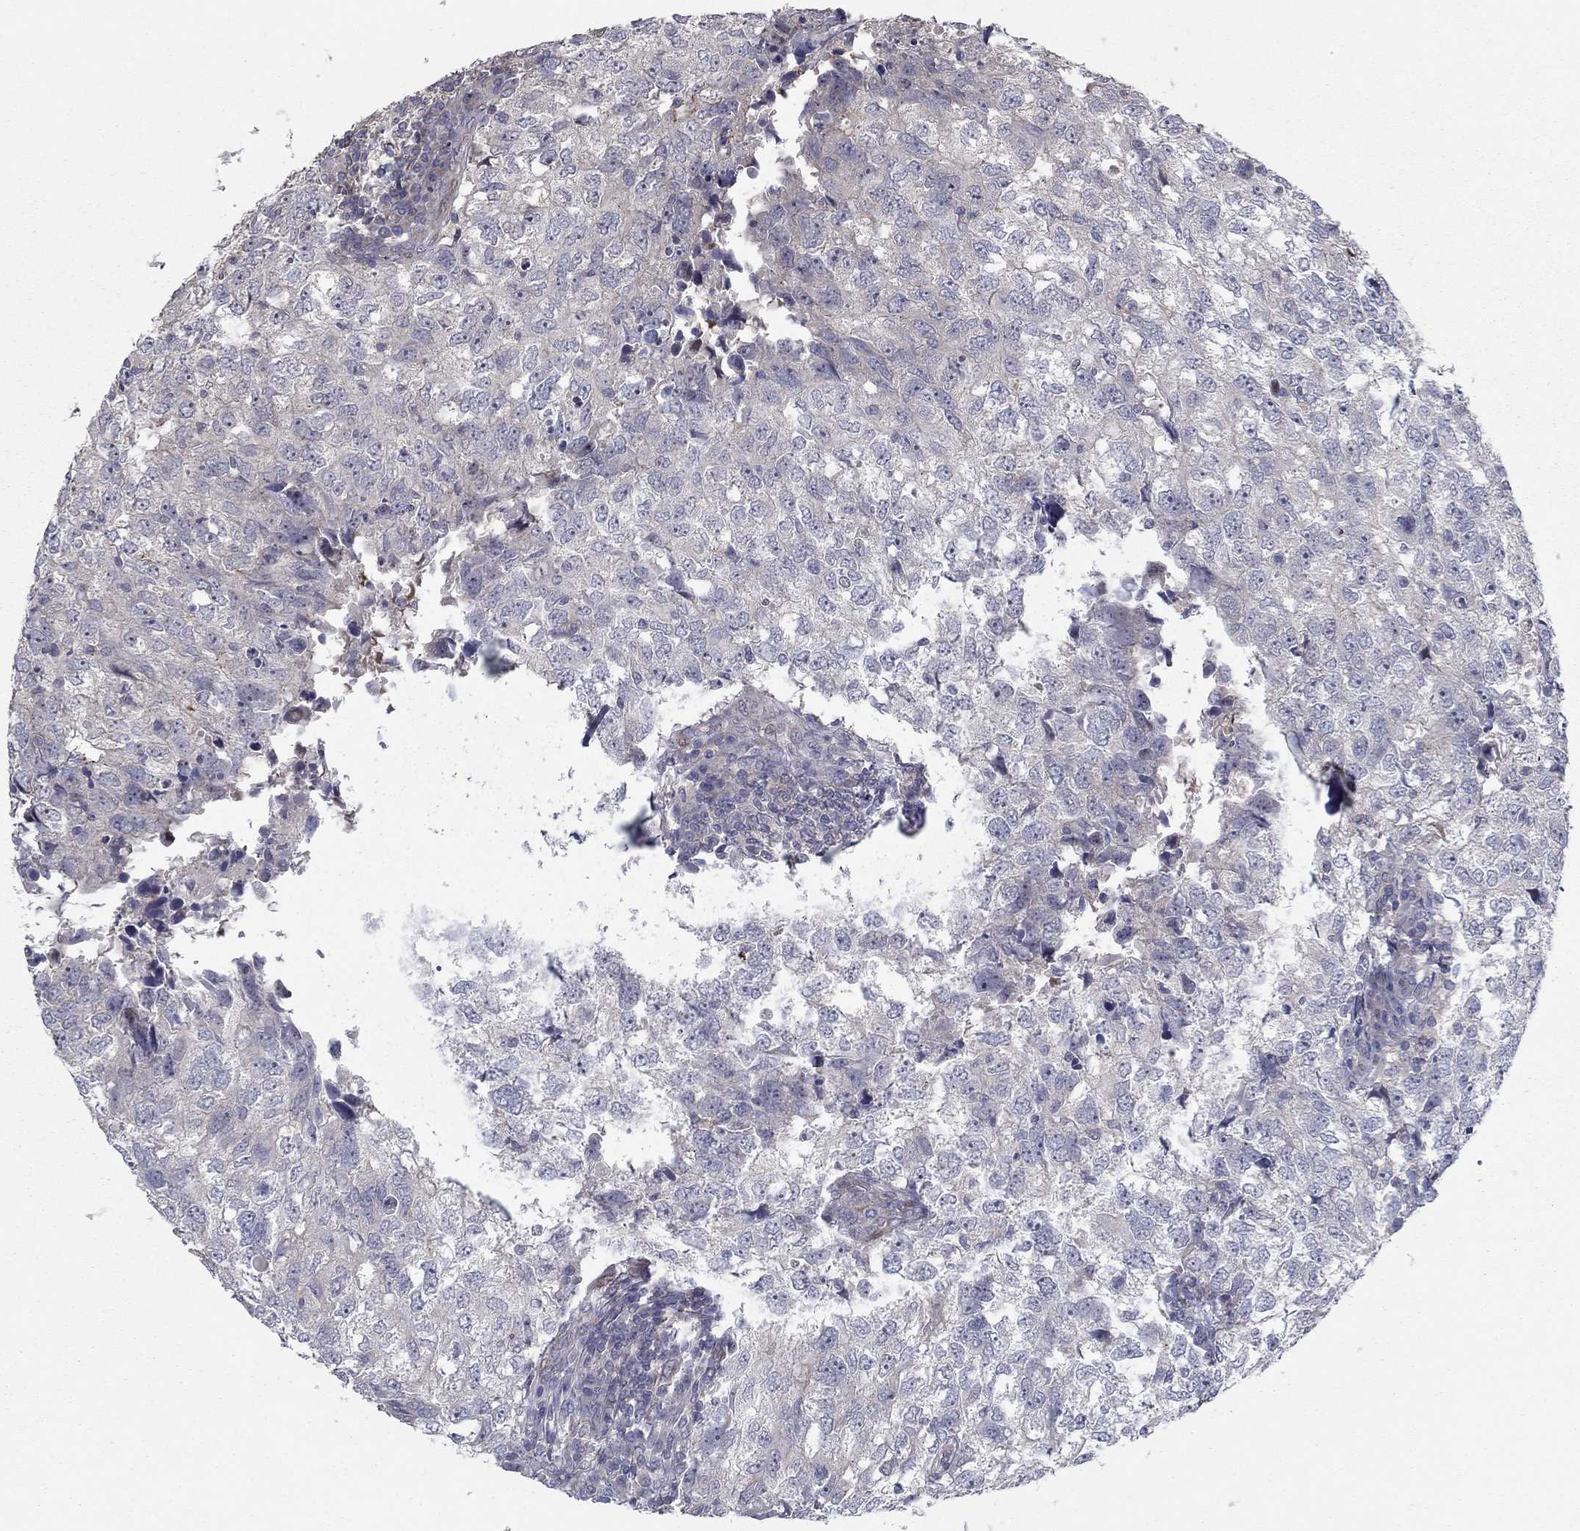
{"staining": {"intensity": "negative", "quantity": "none", "location": "none"}, "tissue": "breast cancer", "cell_type": "Tumor cells", "image_type": "cancer", "snomed": [{"axis": "morphology", "description": "Duct carcinoma"}, {"axis": "topography", "description": "Breast"}], "caption": "The histopathology image displays no significant expression in tumor cells of breast invasive ductal carcinoma.", "gene": "DUSP7", "patient": {"sex": "female", "age": 30}}